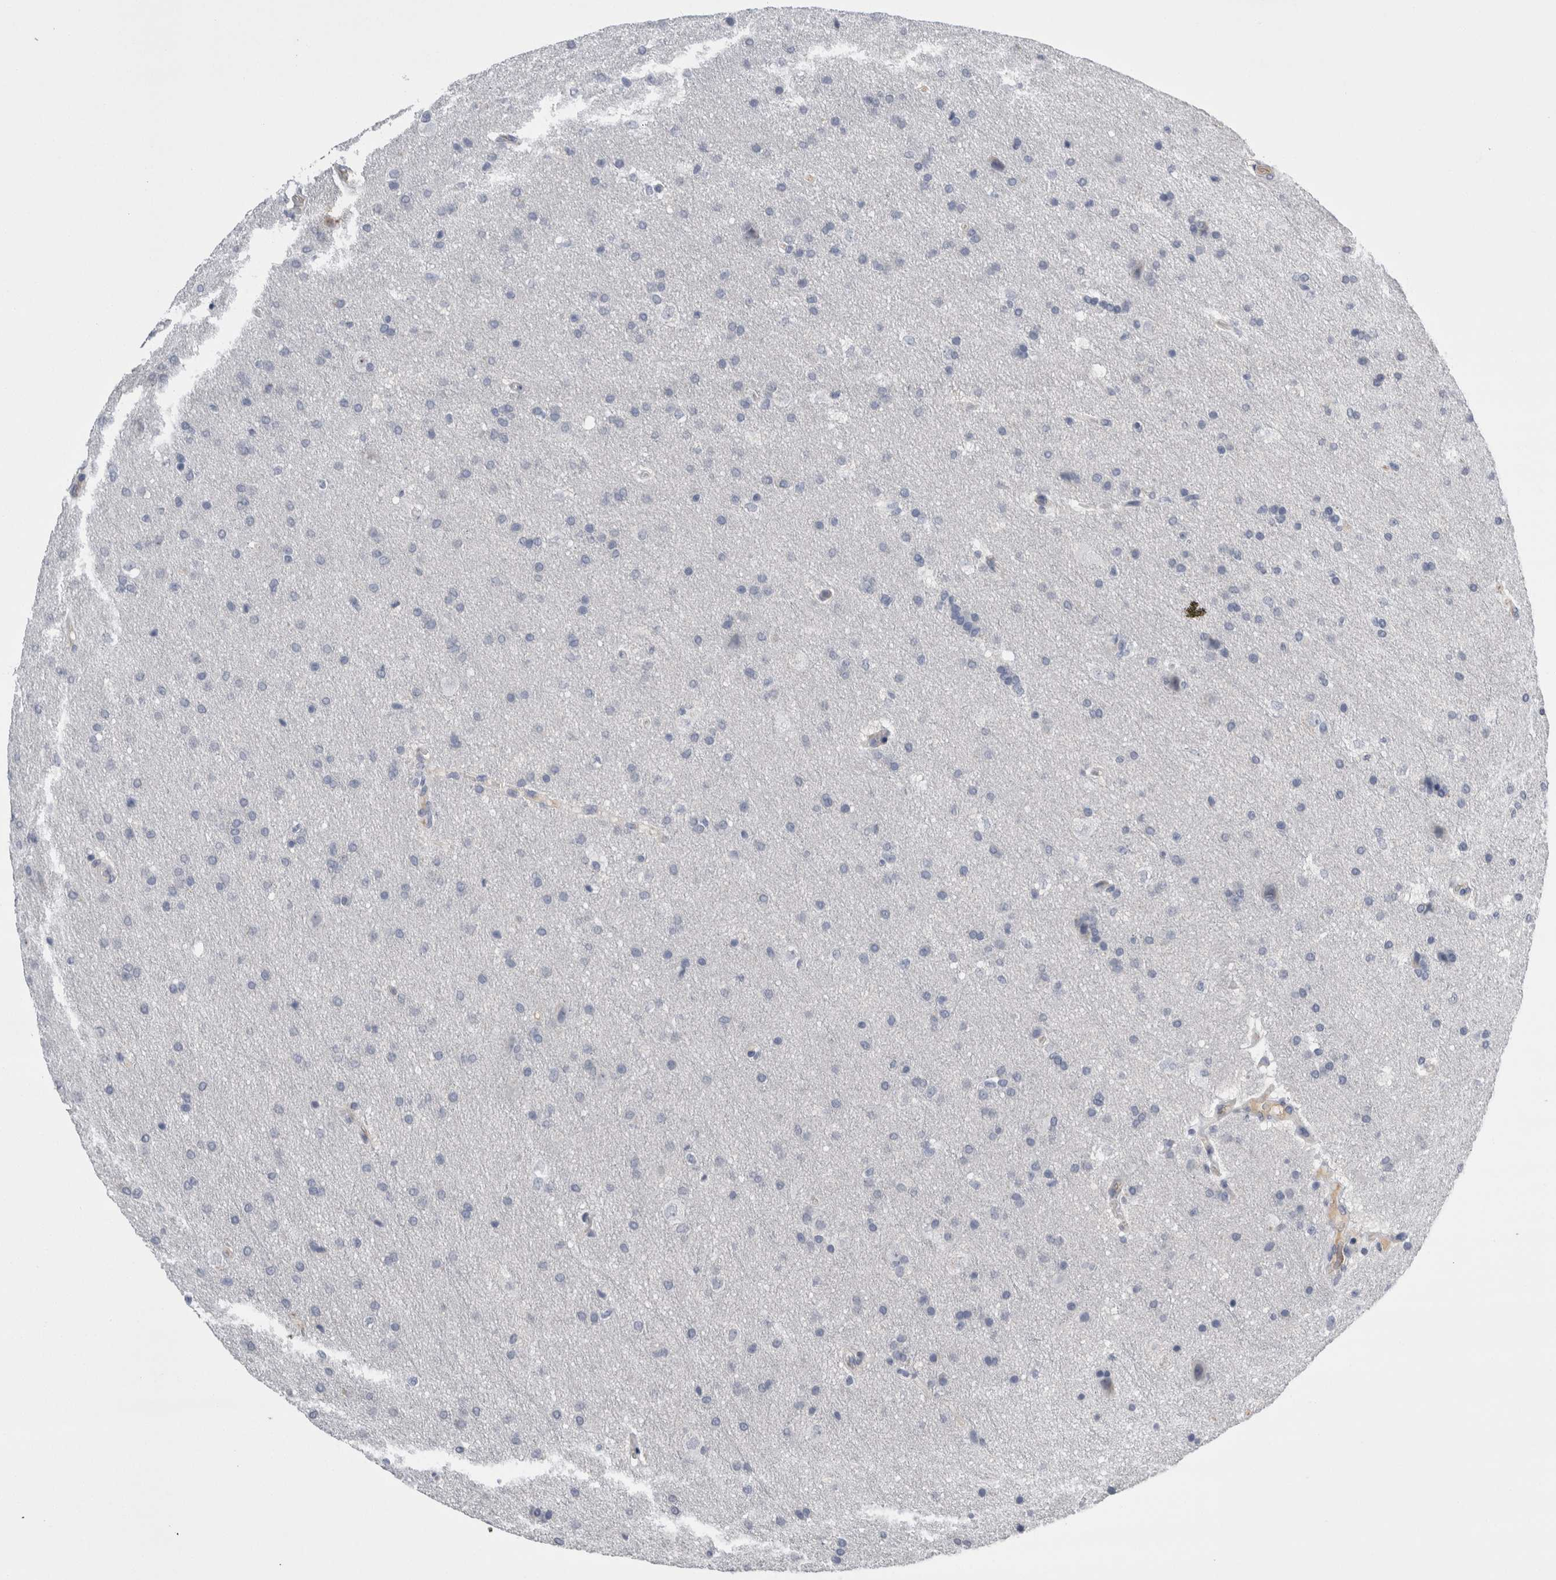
{"staining": {"intensity": "negative", "quantity": "none", "location": "none"}, "tissue": "glioma", "cell_type": "Tumor cells", "image_type": "cancer", "snomed": [{"axis": "morphology", "description": "Glioma, malignant, Low grade"}, {"axis": "topography", "description": "Brain"}], "caption": "High power microscopy micrograph of an immunohistochemistry micrograph of glioma, revealing no significant staining in tumor cells.", "gene": "REG1A", "patient": {"sex": "female", "age": 37}}